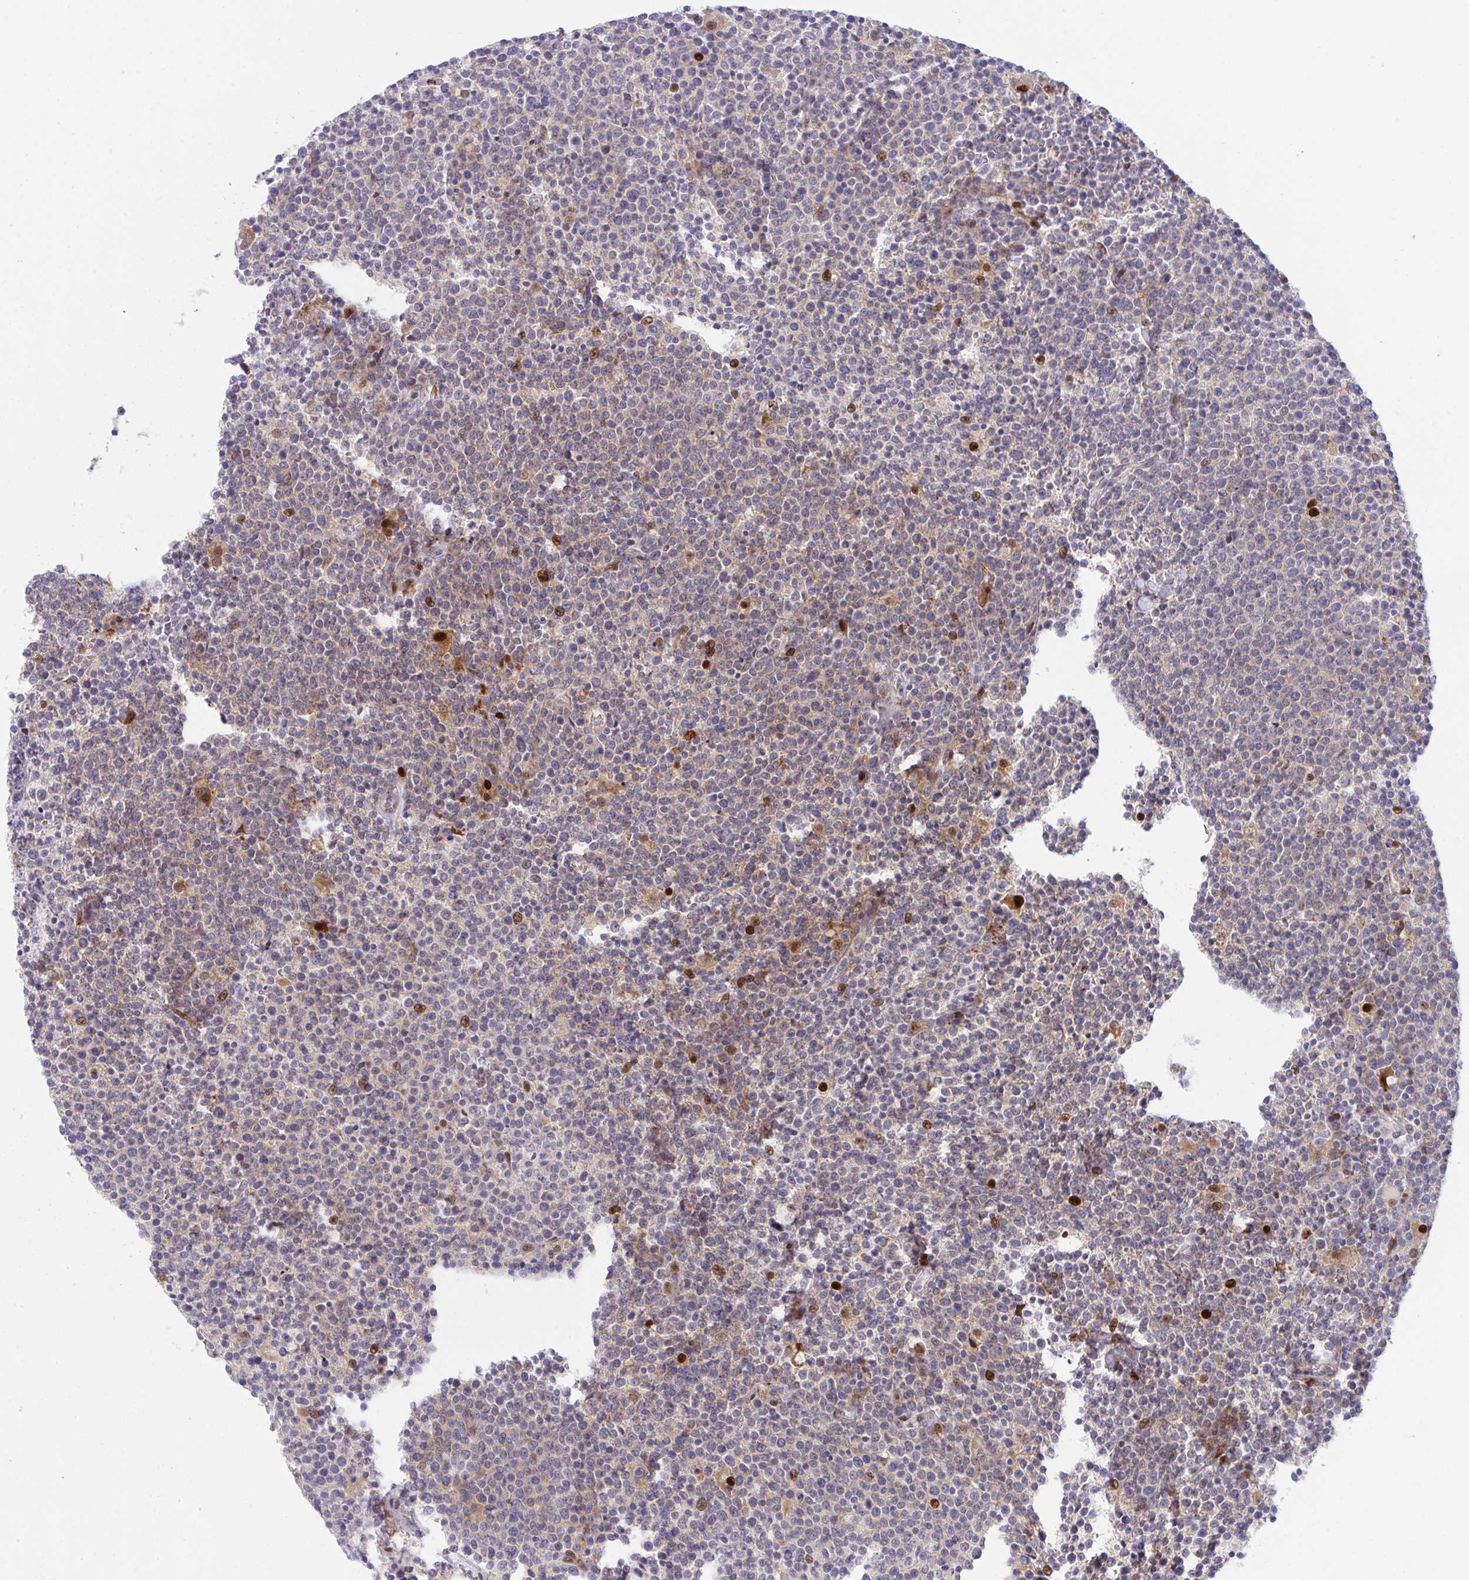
{"staining": {"intensity": "weak", "quantity": "25%-75%", "location": "cytoplasmic/membranous"}, "tissue": "lymphoma", "cell_type": "Tumor cells", "image_type": "cancer", "snomed": [{"axis": "morphology", "description": "Malignant lymphoma, non-Hodgkin's type, High grade"}, {"axis": "topography", "description": "Lymph node"}], "caption": "Immunohistochemistry staining of lymphoma, which shows low levels of weak cytoplasmic/membranous expression in about 25%-75% of tumor cells indicating weak cytoplasmic/membranous protein staining. The staining was performed using DAB (brown) for protein detection and nuclei were counterstained in hematoxylin (blue).", "gene": "ZNF554", "patient": {"sex": "male", "age": 61}}